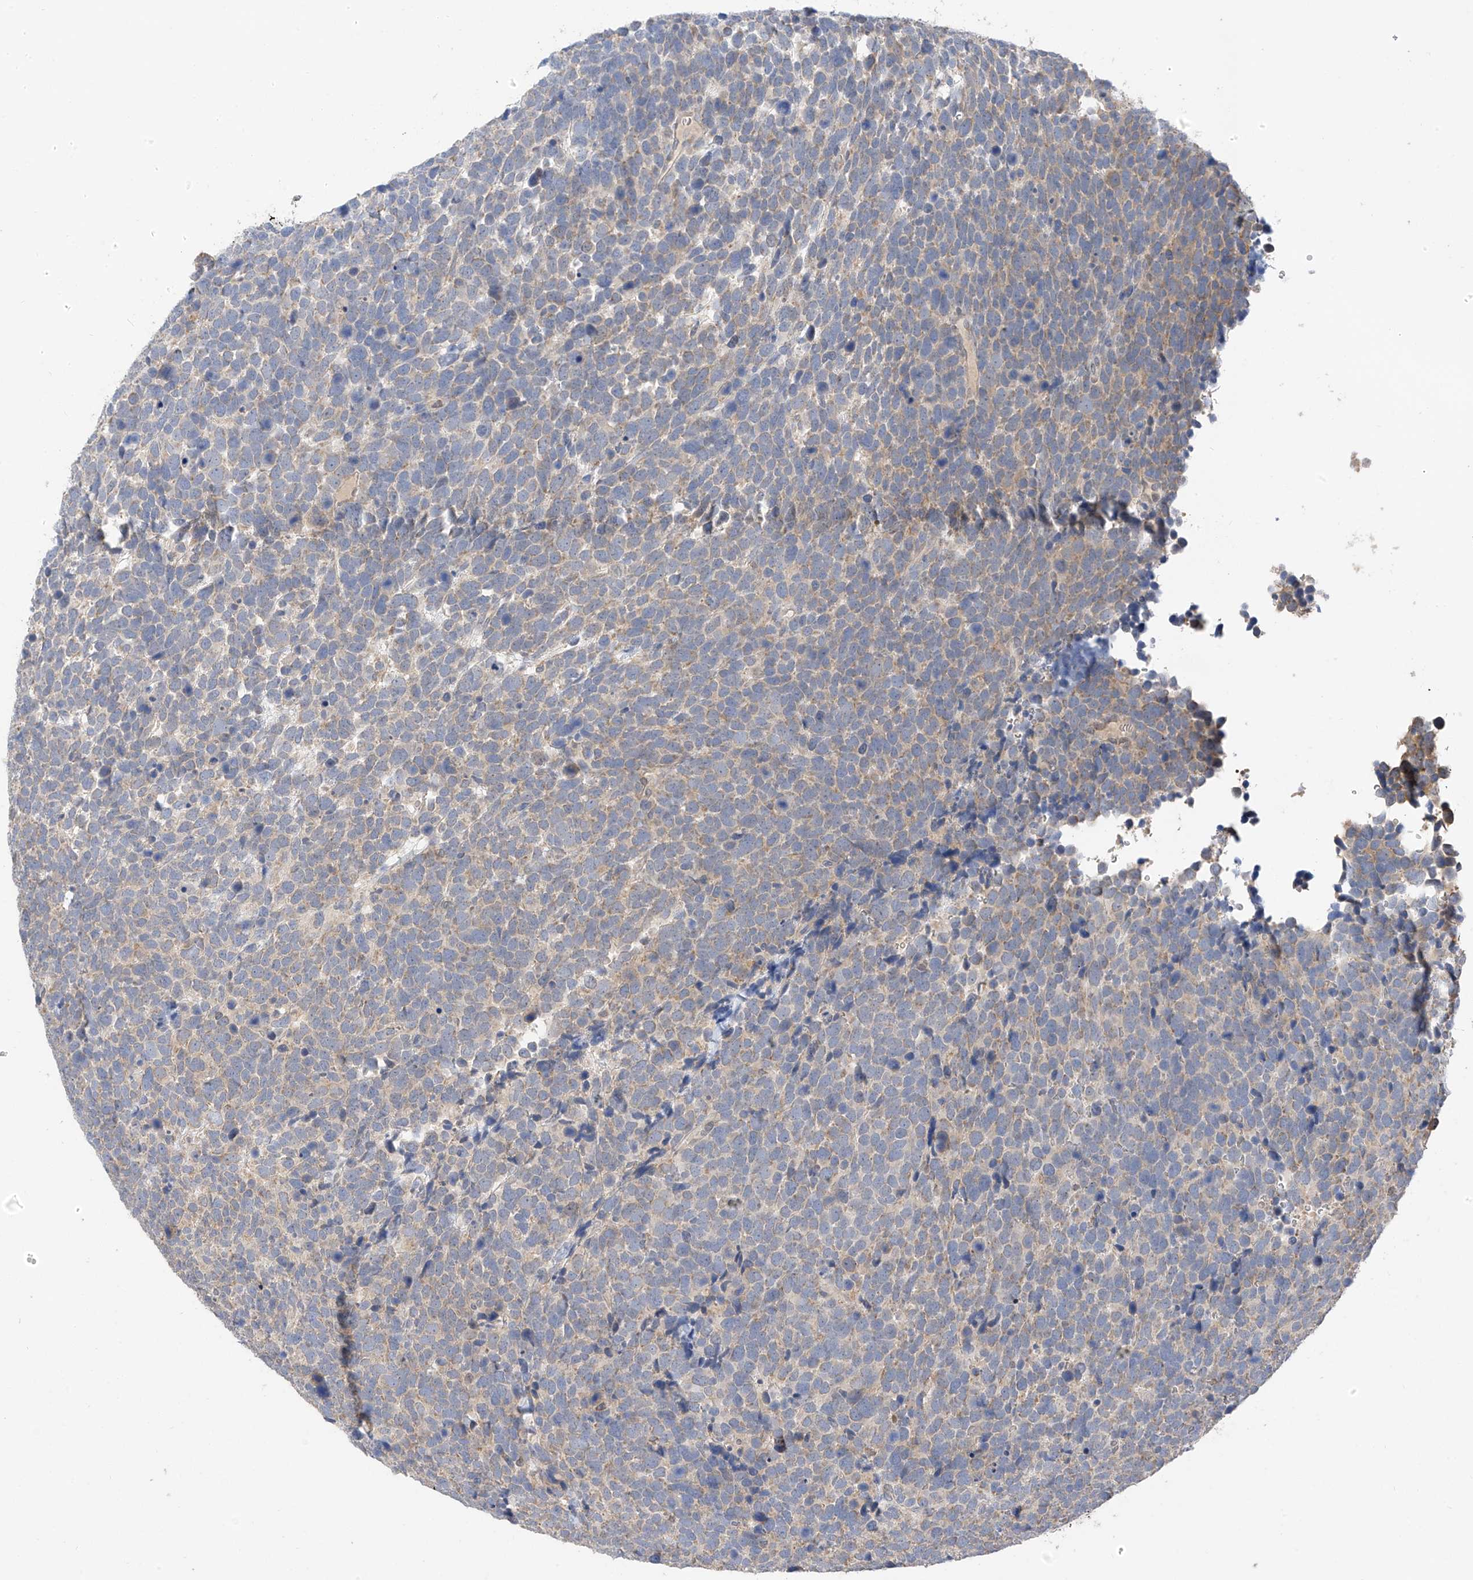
{"staining": {"intensity": "weak", "quantity": "<25%", "location": "cytoplasmic/membranous"}, "tissue": "urothelial cancer", "cell_type": "Tumor cells", "image_type": "cancer", "snomed": [{"axis": "morphology", "description": "Urothelial carcinoma, High grade"}, {"axis": "topography", "description": "Urinary bladder"}], "caption": "IHC of human urothelial carcinoma (high-grade) reveals no positivity in tumor cells.", "gene": "PPA2", "patient": {"sex": "female", "age": 82}}